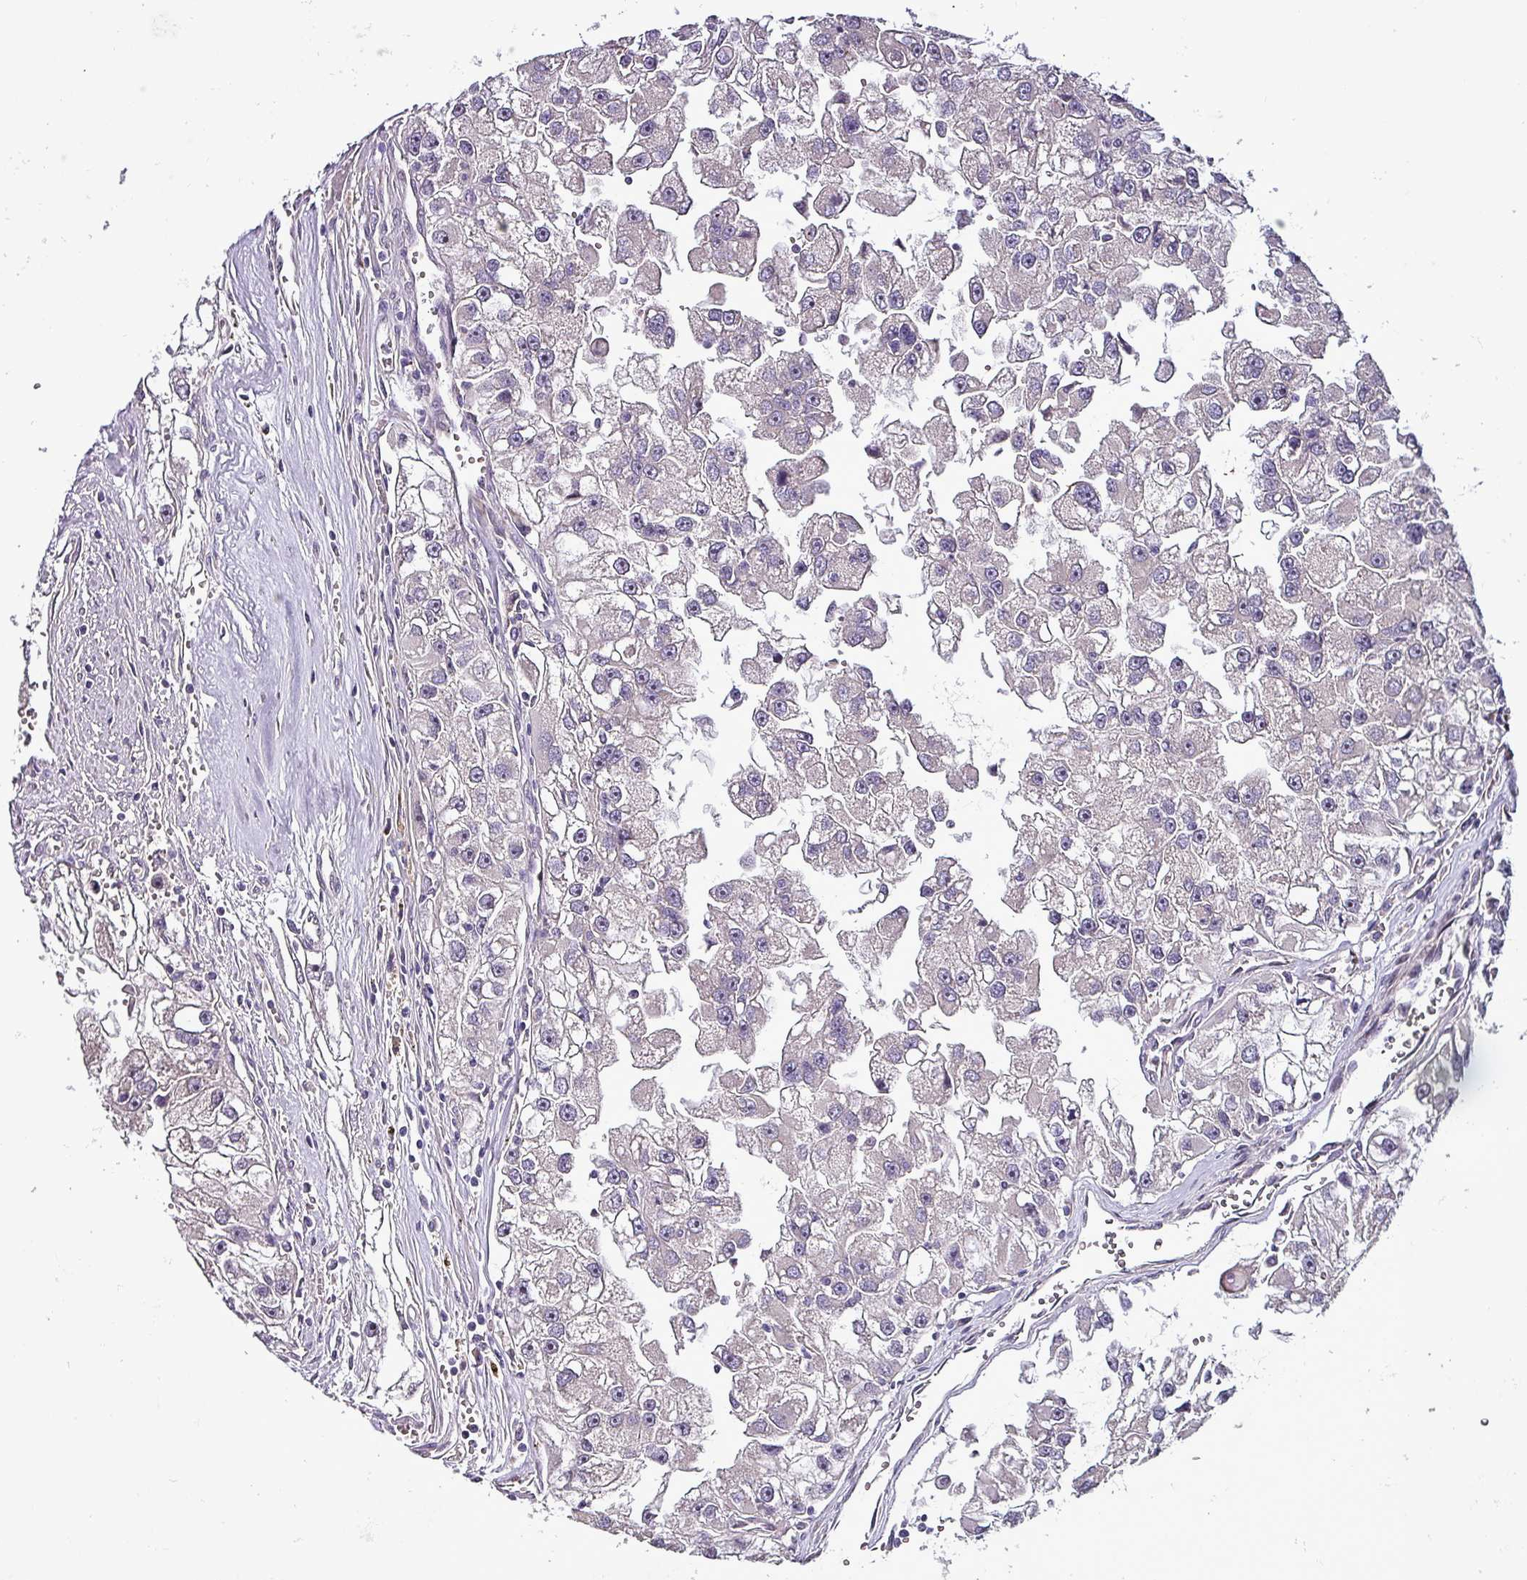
{"staining": {"intensity": "negative", "quantity": "none", "location": "none"}, "tissue": "renal cancer", "cell_type": "Tumor cells", "image_type": "cancer", "snomed": [{"axis": "morphology", "description": "Adenocarcinoma, NOS"}, {"axis": "topography", "description": "Kidney"}], "caption": "High magnification brightfield microscopy of renal cancer stained with DAB (3,3'-diaminobenzidine) (brown) and counterstained with hematoxylin (blue): tumor cells show no significant expression.", "gene": "GRAPL", "patient": {"sex": "male", "age": 63}}